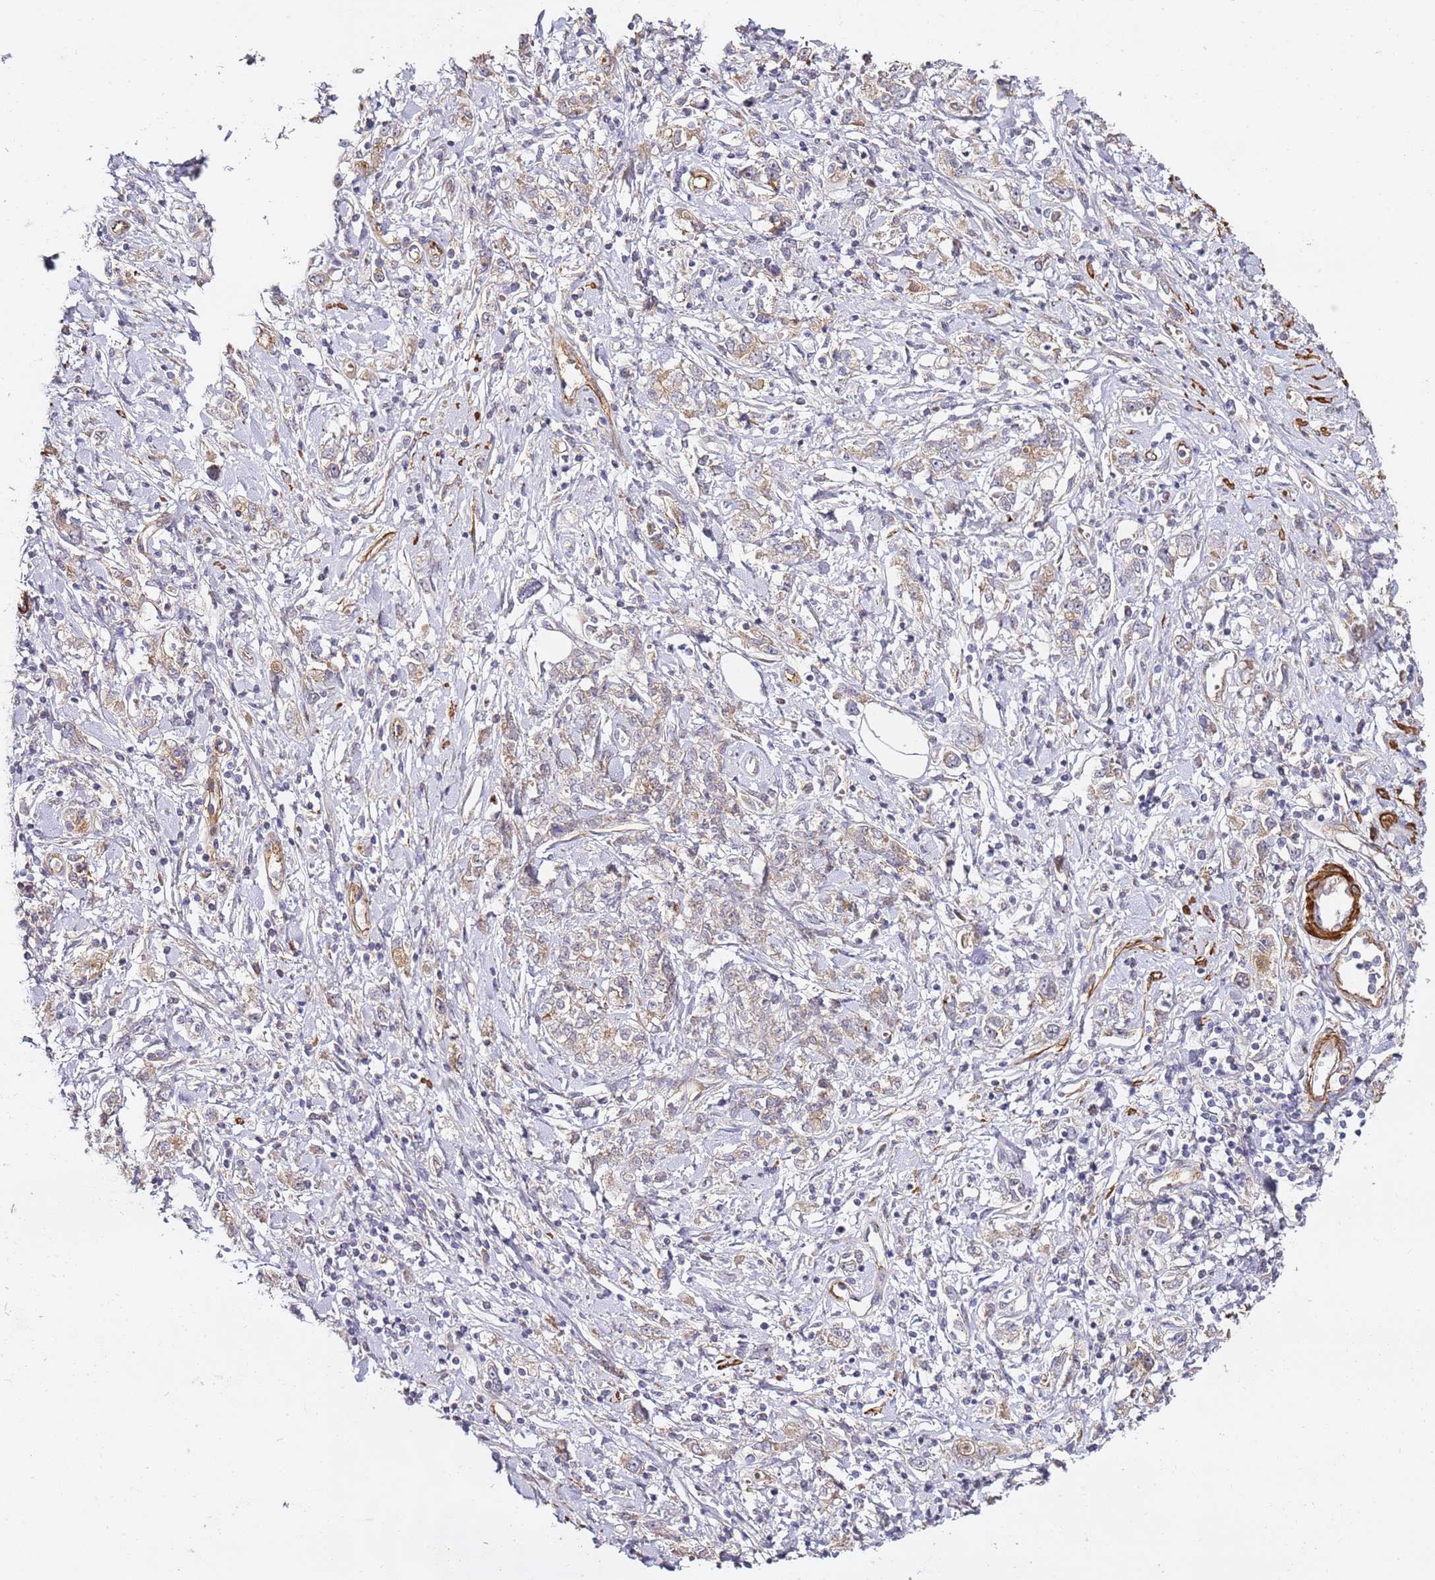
{"staining": {"intensity": "weak", "quantity": "25%-75%", "location": "cytoplasmic/membranous"}, "tissue": "stomach cancer", "cell_type": "Tumor cells", "image_type": "cancer", "snomed": [{"axis": "morphology", "description": "Adenocarcinoma, NOS"}, {"axis": "topography", "description": "Stomach"}], "caption": "Human stomach cancer stained with a brown dye demonstrates weak cytoplasmic/membranous positive staining in about 25%-75% of tumor cells.", "gene": "EPS8L1", "patient": {"sex": "female", "age": 76}}